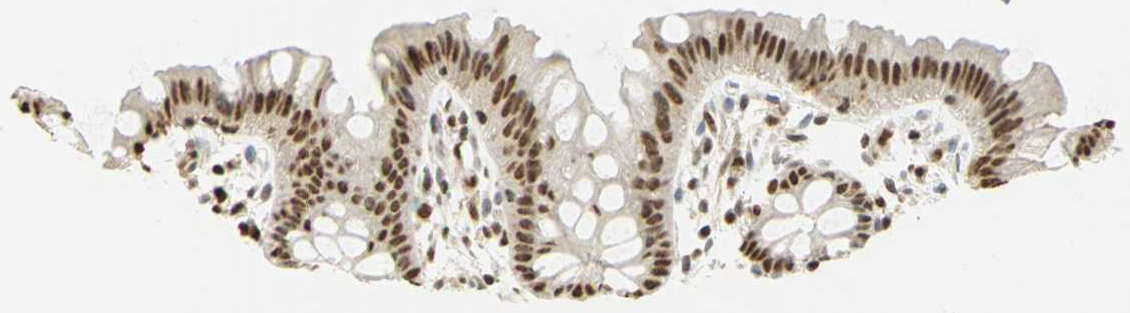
{"staining": {"intensity": "strong", "quantity": ">75%", "location": "cytoplasmic/membranous,nuclear"}, "tissue": "colon", "cell_type": "Glandular cells", "image_type": "normal", "snomed": [{"axis": "morphology", "description": "Normal tissue, NOS"}, {"axis": "topography", "description": "Smooth muscle"}, {"axis": "topography", "description": "Colon"}], "caption": "Immunohistochemical staining of benign colon shows >75% levels of strong cytoplasmic/membranous,nuclear protein staining in about >75% of glandular cells. (DAB (3,3'-diaminobenzidine) IHC, brown staining for protein, blue staining for nuclei).", "gene": "SET", "patient": {"sex": "male", "age": 67}}